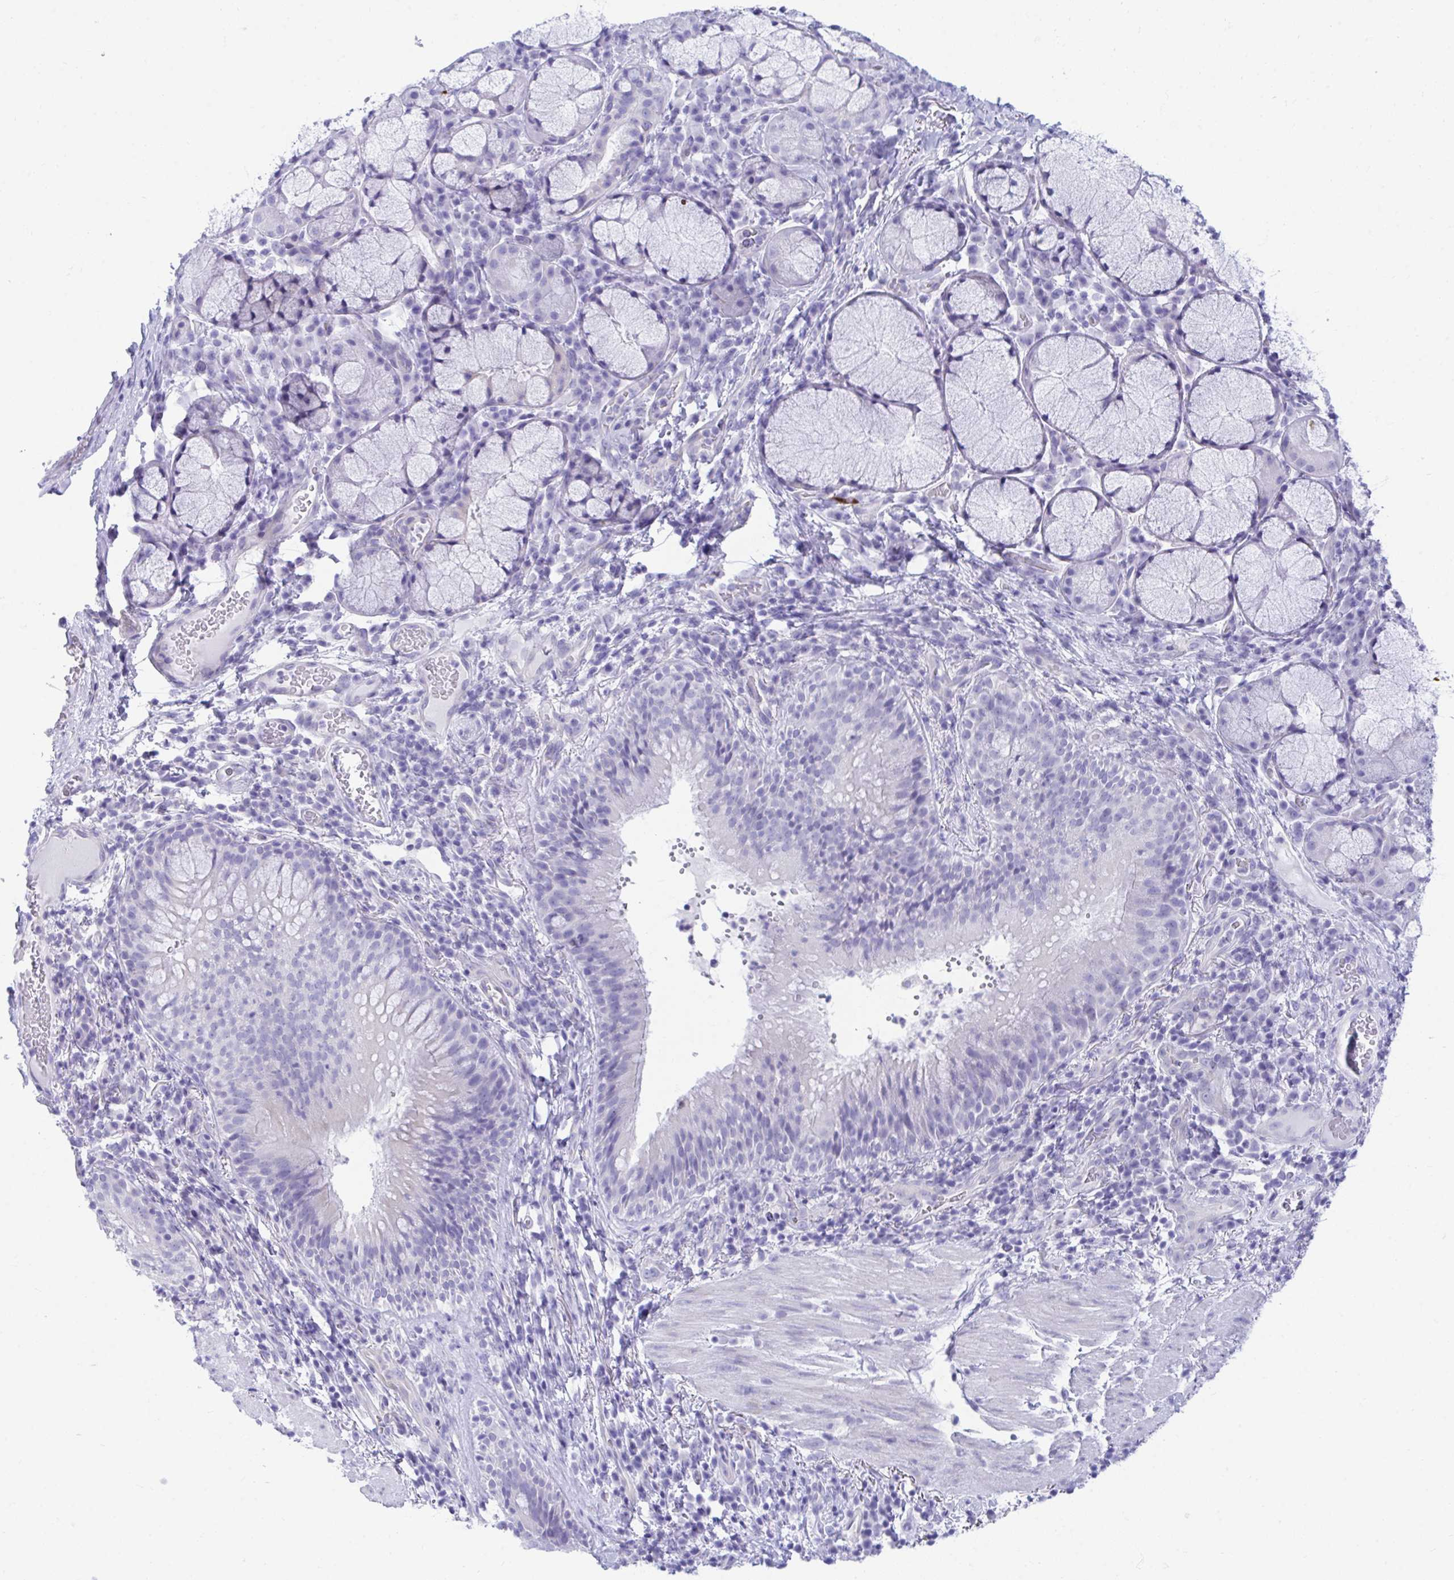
{"staining": {"intensity": "negative", "quantity": "none", "location": "none"}, "tissue": "bronchus", "cell_type": "Respiratory epithelial cells", "image_type": "normal", "snomed": [{"axis": "morphology", "description": "Normal tissue, NOS"}, {"axis": "topography", "description": "Lymph node"}, {"axis": "topography", "description": "Bronchus"}], "caption": "High magnification brightfield microscopy of benign bronchus stained with DAB (3,3'-diaminobenzidine) (brown) and counterstained with hematoxylin (blue): respiratory epithelial cells show no significant expression. The staining is performed using DAB brown chromogen with nuclei counter-stained in using hematoxylin.", "gene": "SHISA8", "patient": {"sex": "male", "age": 56}}